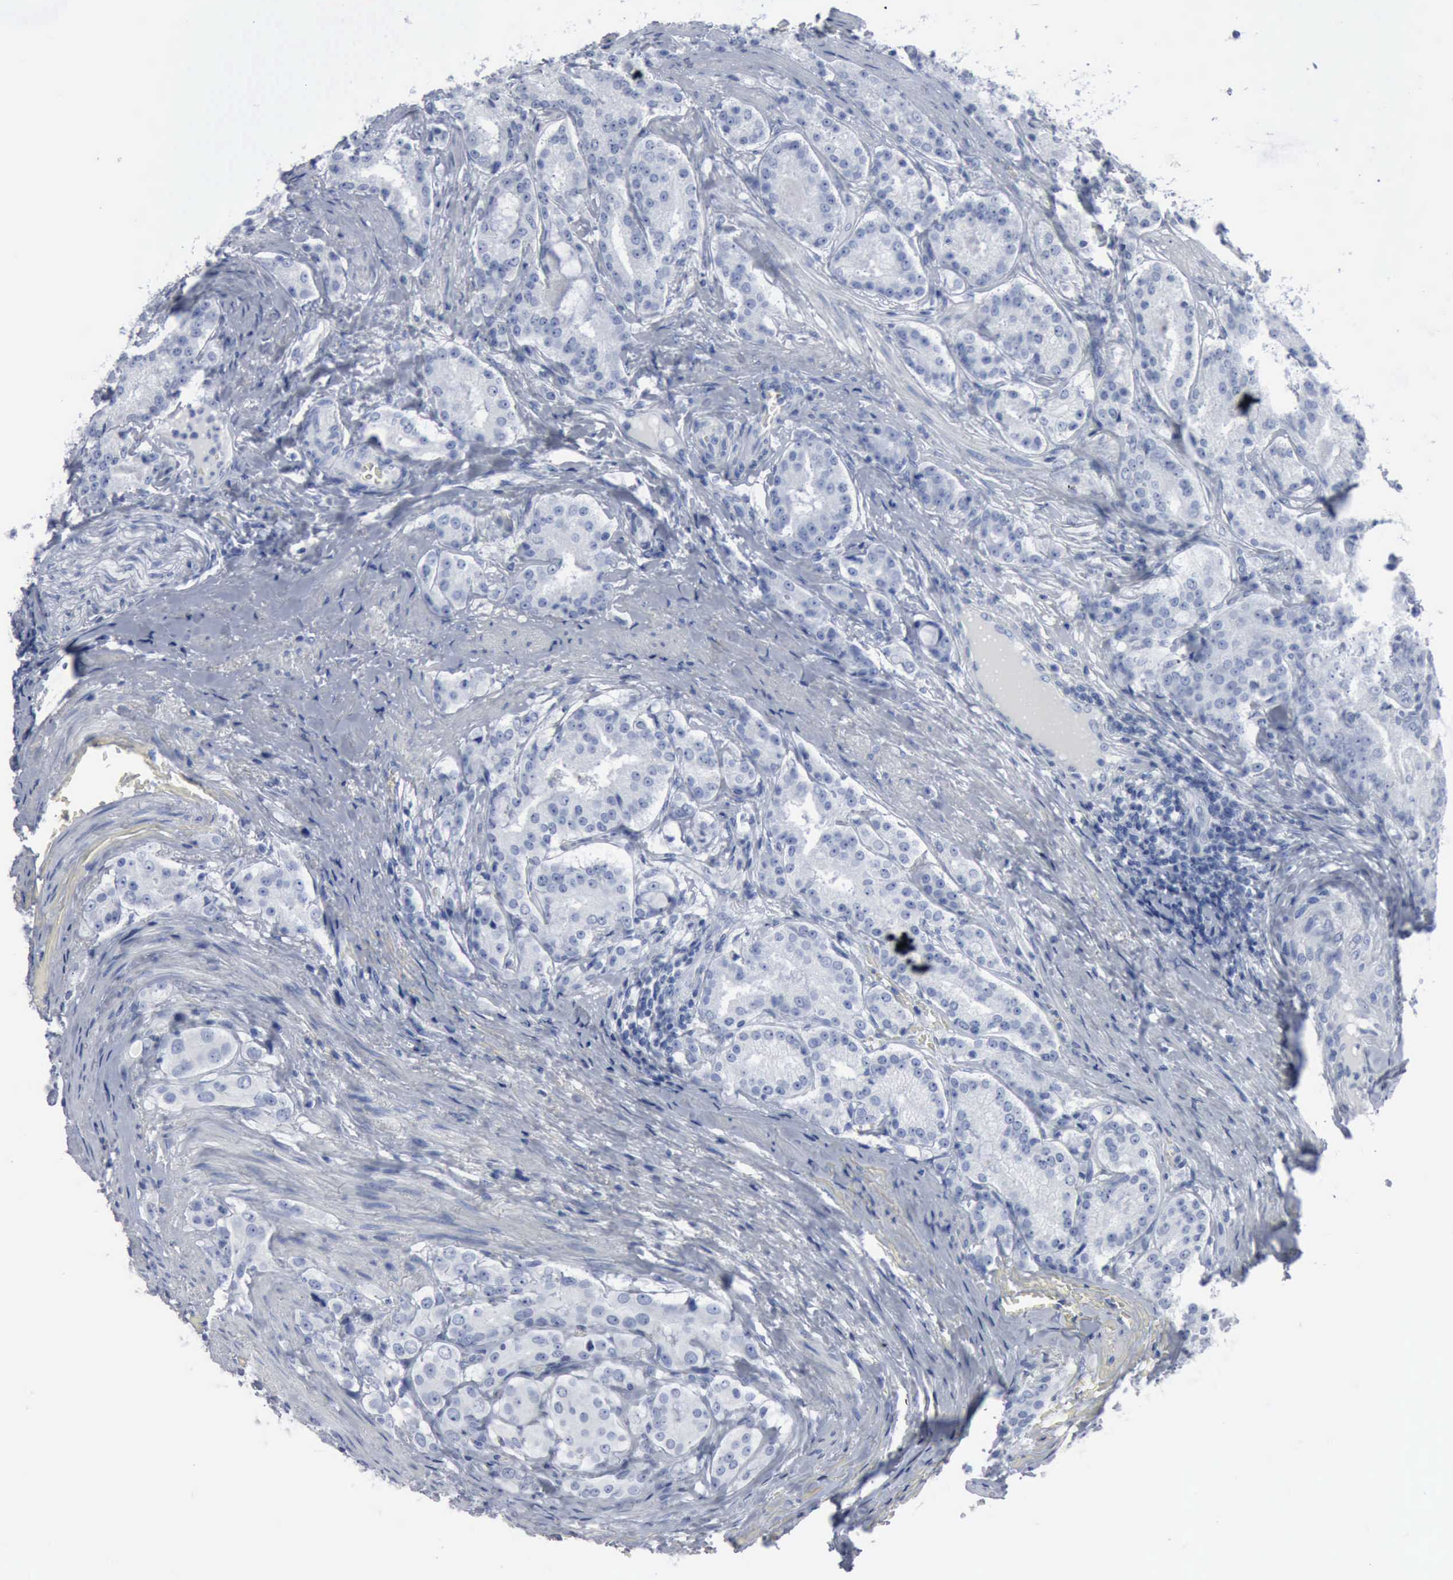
{"staining": {"intensity": "negative", "quantity": "none", "location": "none"}, "tissue": "prostate cancer", "cell_type": "Tumor cells", "image_type": "cancer", "snomed": [{"axis": "morphology", "description": "Adenocarcinoma, Medium grade"}, {"axis": "topography", "description": "Prostate"}], "caption": "The histopathology image reveals no significant expression in tumor cells of adenocarcinoma (medium-grade) (prostate). (DAB (3,3'-diaminobenzidine) immunohistochemistry, high magnification).", "gene": "DMD", "patient": {"sex": "male", "age": 72}}